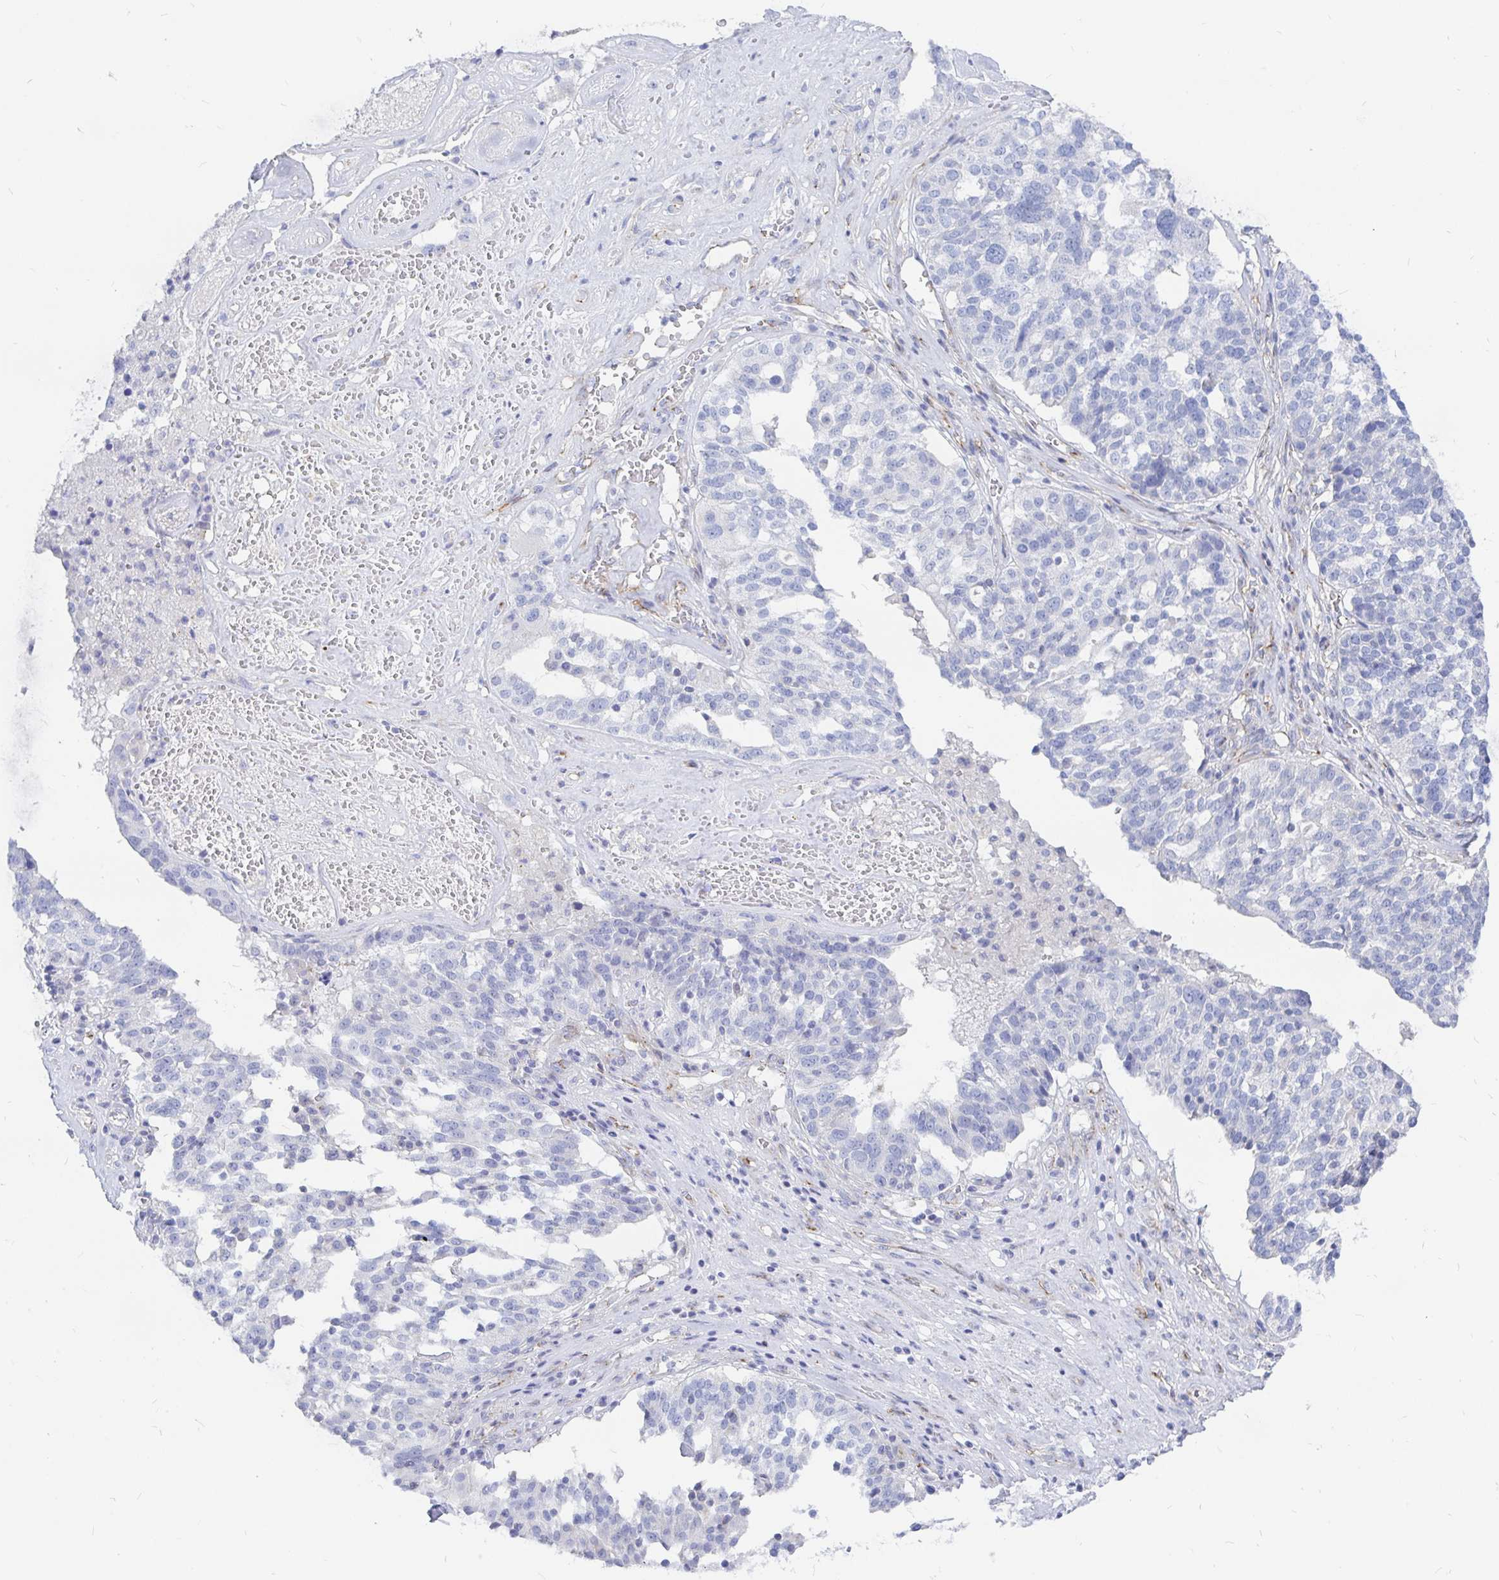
{"staining": {"intensity": "negative", "quantity": "none", "location": "none"}, "tissue": "ovarian cancer", "cell_type": "Tumor cells", "image_type": "cancer", "snomed": [{"axis": "morphology", "description": "Cystadenocarcinoma, serous, NOS"}, {"axis": "topography", "description": "Ovary"}], "caption": "An IHC image of ovarian cancer (serous cystadenocarcinoma) is shown. There is no staining in tumor cells of ovarian cancer (serous cystadenocarcinoma).", "gene": "COX16", "patient": {"sex": "female", "age": 59}}